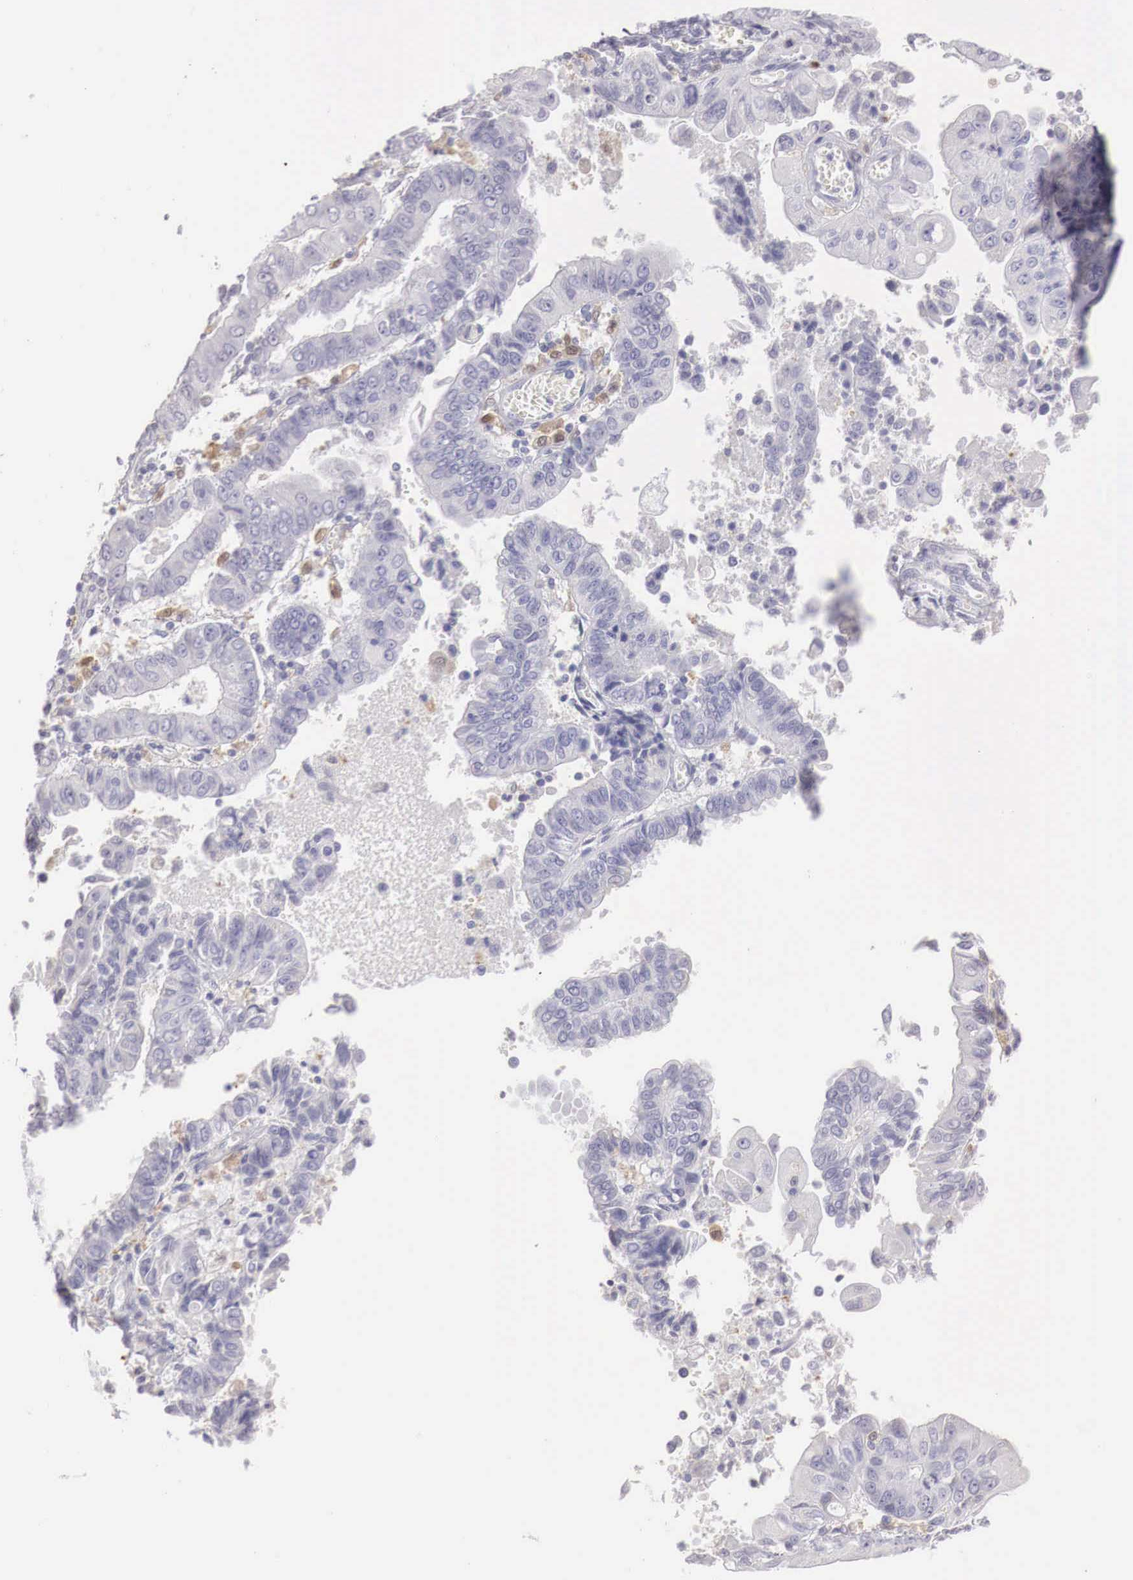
{"staining": {"intensity": "negative", "quantity": "none", "location": "none"}, "tissue": "endometrial cancer", "cell_type": "Tumor cells", "image_type": "cancer", "snomed": [{"axis": "morphology", "description": "Adenocarcinoma, NOS"}, {"axis": "topography", "description": "Endometrium"}], "caption": "This is a histopathology image of immunohistochemistry (IHC) staining of endometrial adenocarcinoma, which shows no expression in tumor cells.", "gene": "RENBP", "patient": {"sex": "female", "age": 75}}